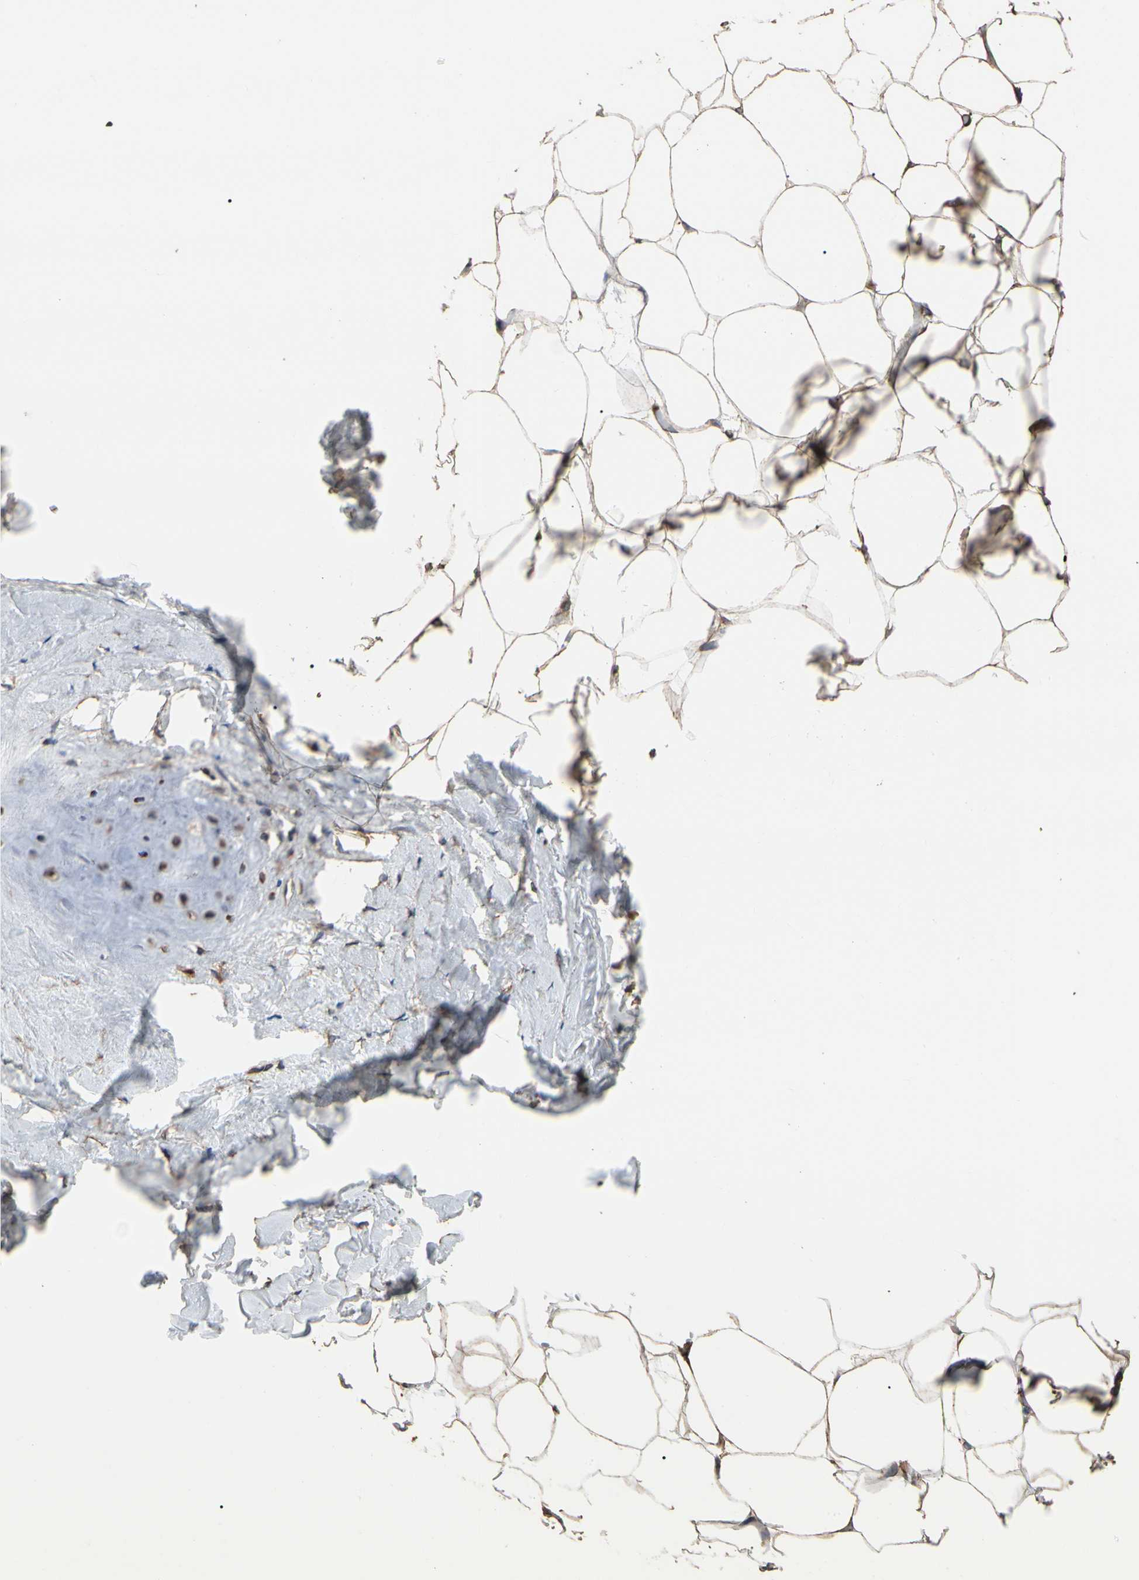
{"staining": {"intensity": "moderate", "quantity": ">75%", "location": "cytoplasmic/membranous"}, "tissue": "adipose tissue", "cell_type": "Adipocytes", "image_type": "normal", "snomed": [{"axis": "morphology", "description": "Normal tissue, NOS"}, {"axis": "topography", "description": "Breast"}, {"axis": "topography", "description": "Adipose tissue"}], "caption": "Immunohistochemistry micrograph of normal adipose tissue: adipose tissue stained using immunohistochemistry (IHC) displays medium levels of moderate protein expression localized specifically in the cytoplasmic/membranous of adipocytes, appearing as a cytoplasmic/membranous brown color.", "gene": "TUBA1A", "patient": {"sex": "female", "age": 25}}